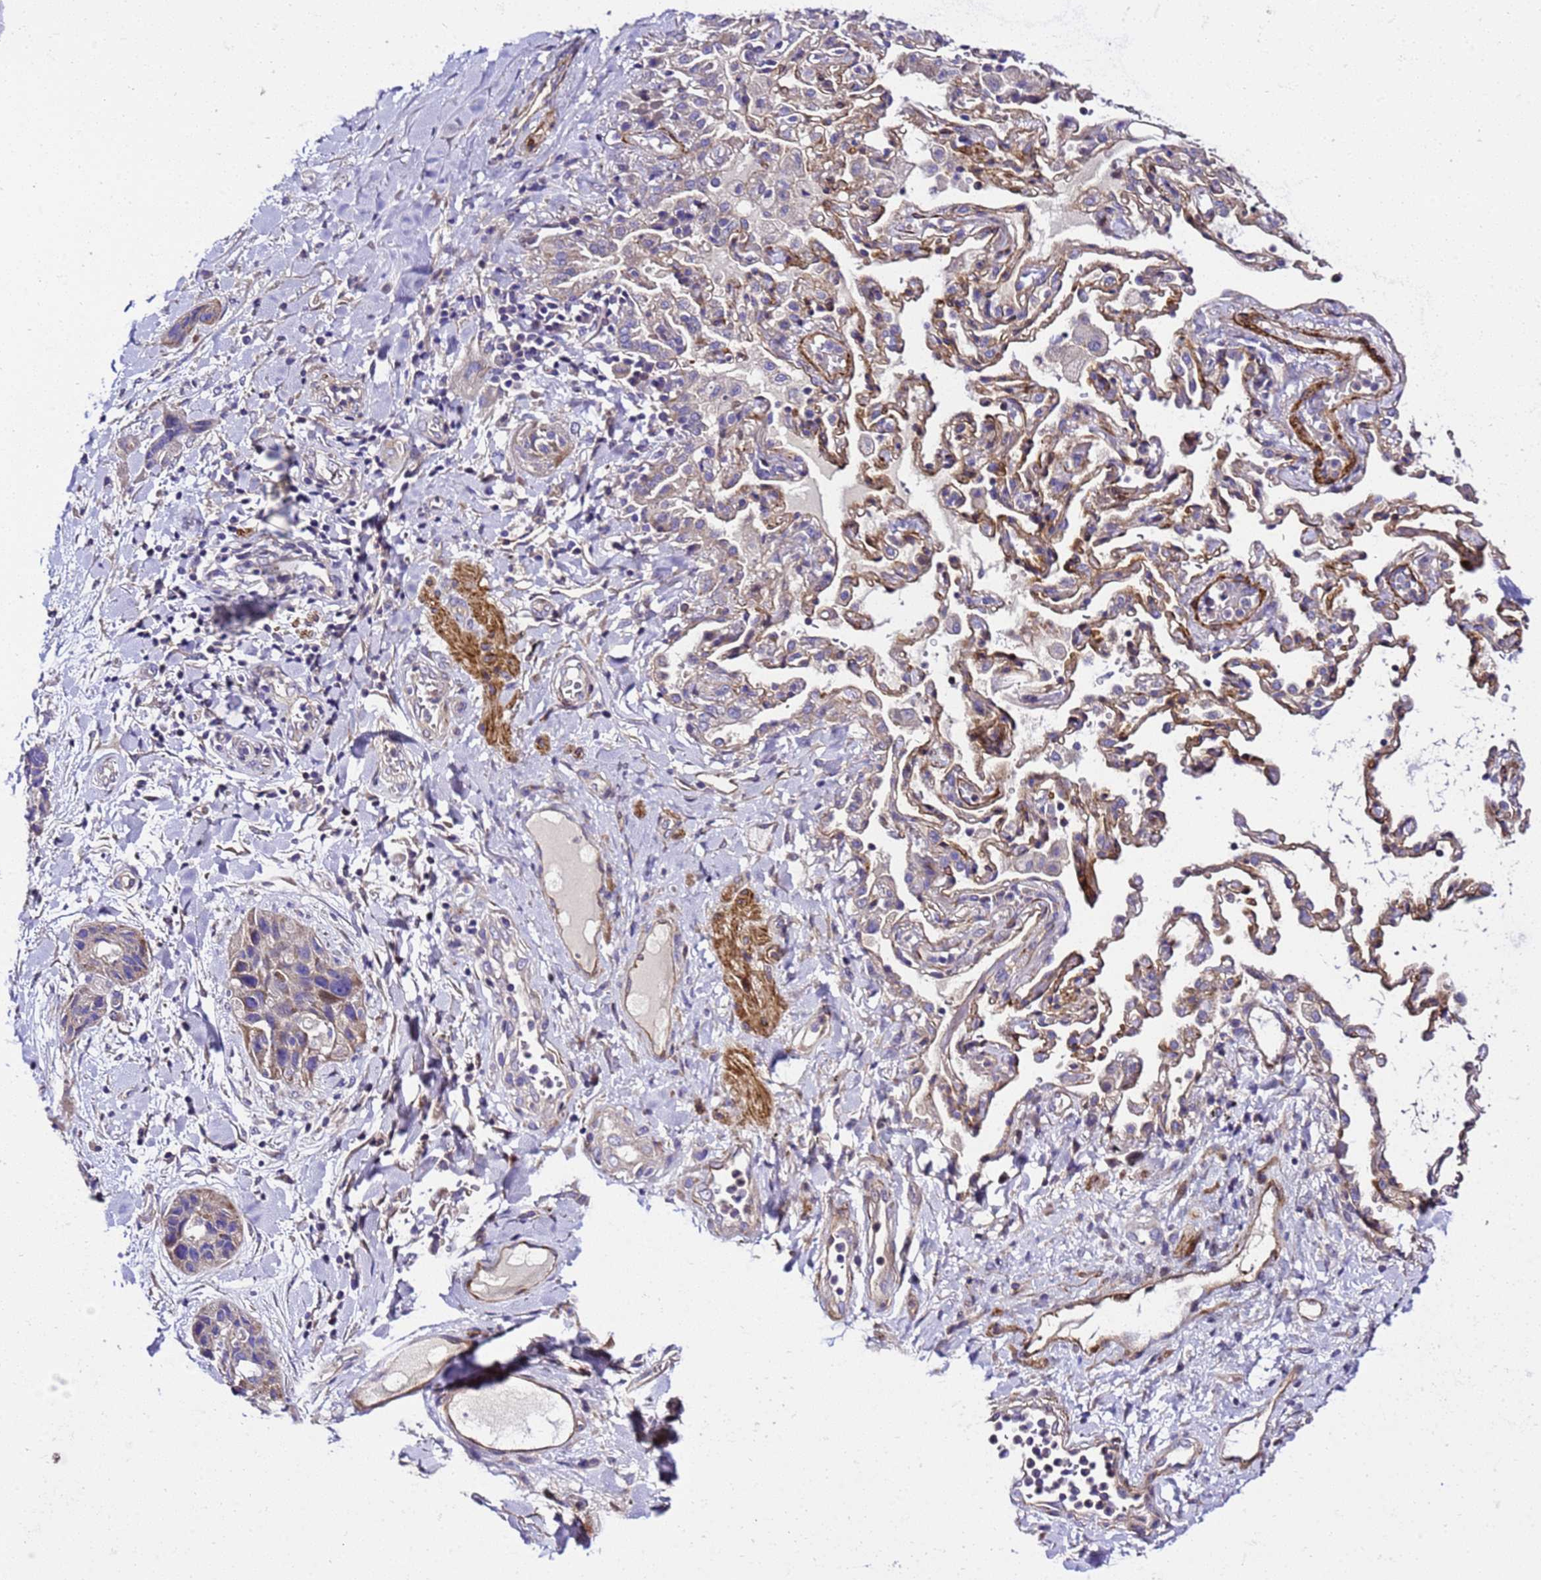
{"staining": {"intensity": "negative", "quantity": "none", "location": "none"}, "tissue": "lung cancer", "cell_type": "Tumor cells", "image_type": "cancer", "snomed": [{"axis": "morphology", "description": "Squamous cell carcinoma, NOS"}, {"axis": "topography", "description": "Lung"}], "caption": "Immunohistochemical staining of lung cancer (squamous cell carcinoma) demonstrates no significant positivity in tumor cells.", "gene": "ZNF417", "patient": {"sex": "female", "age": 70}}